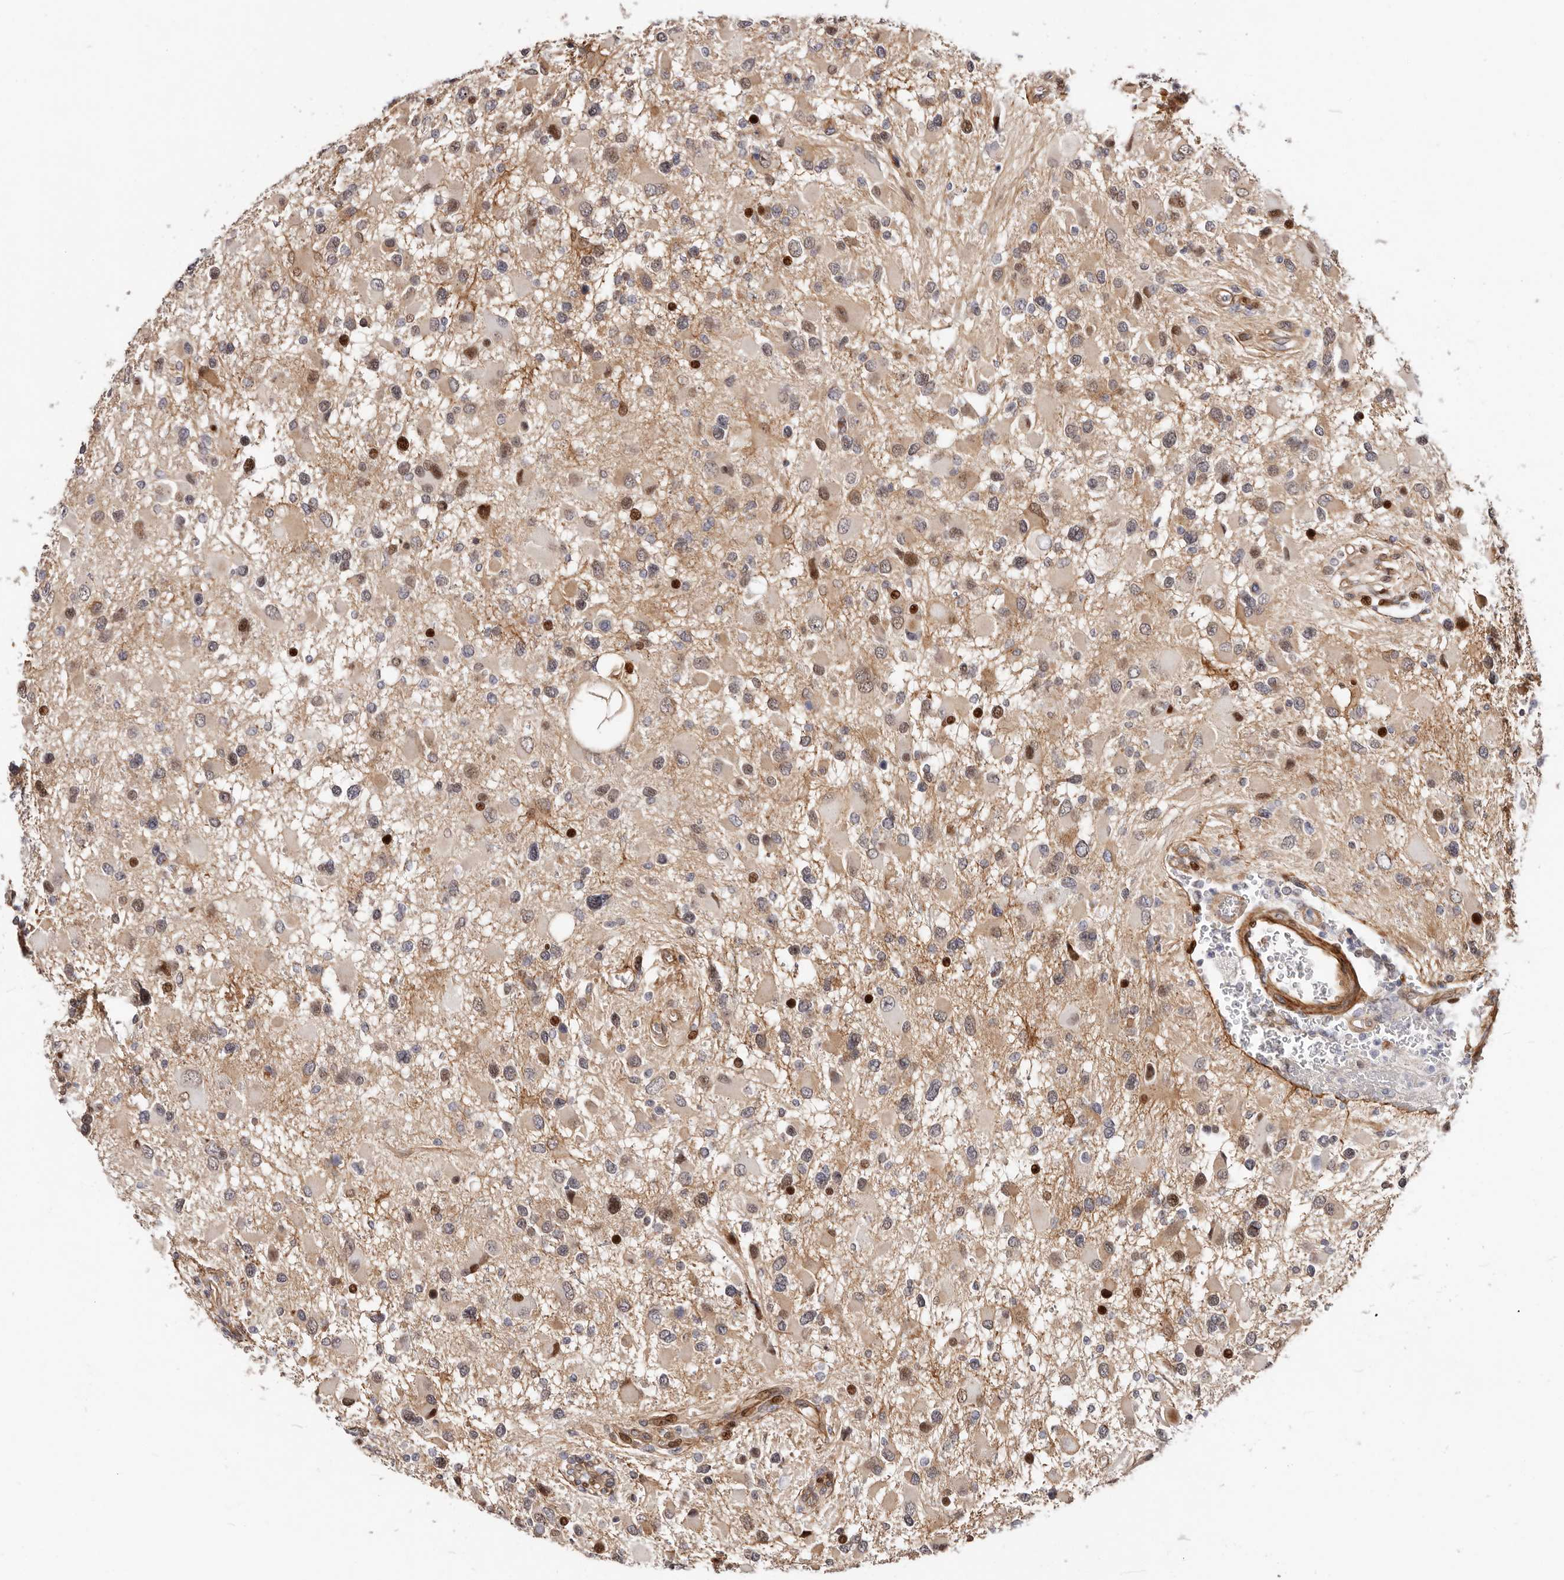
{"staining": {"intensity": "strong", "quantity": "<25%", "location": "cytoplasmic/membranous,nuclear"}, "tissue": "glioma", "cell_type": "Tumor cells", "image_type": "cancer", "snomed": [{"axis": "morphology", "description": "Glioma, malignant, High grade"}, {"axis": "topography", "description": "Brain"}], "caption": "Immunohistochemical staining of glioma displays medium levels of strong cytoplasmic/membranous and nuclear protein positivity in about <25% of tumor cells.", "gene": "EPHX3", "patient": {"sex": "male", "age": 53}}